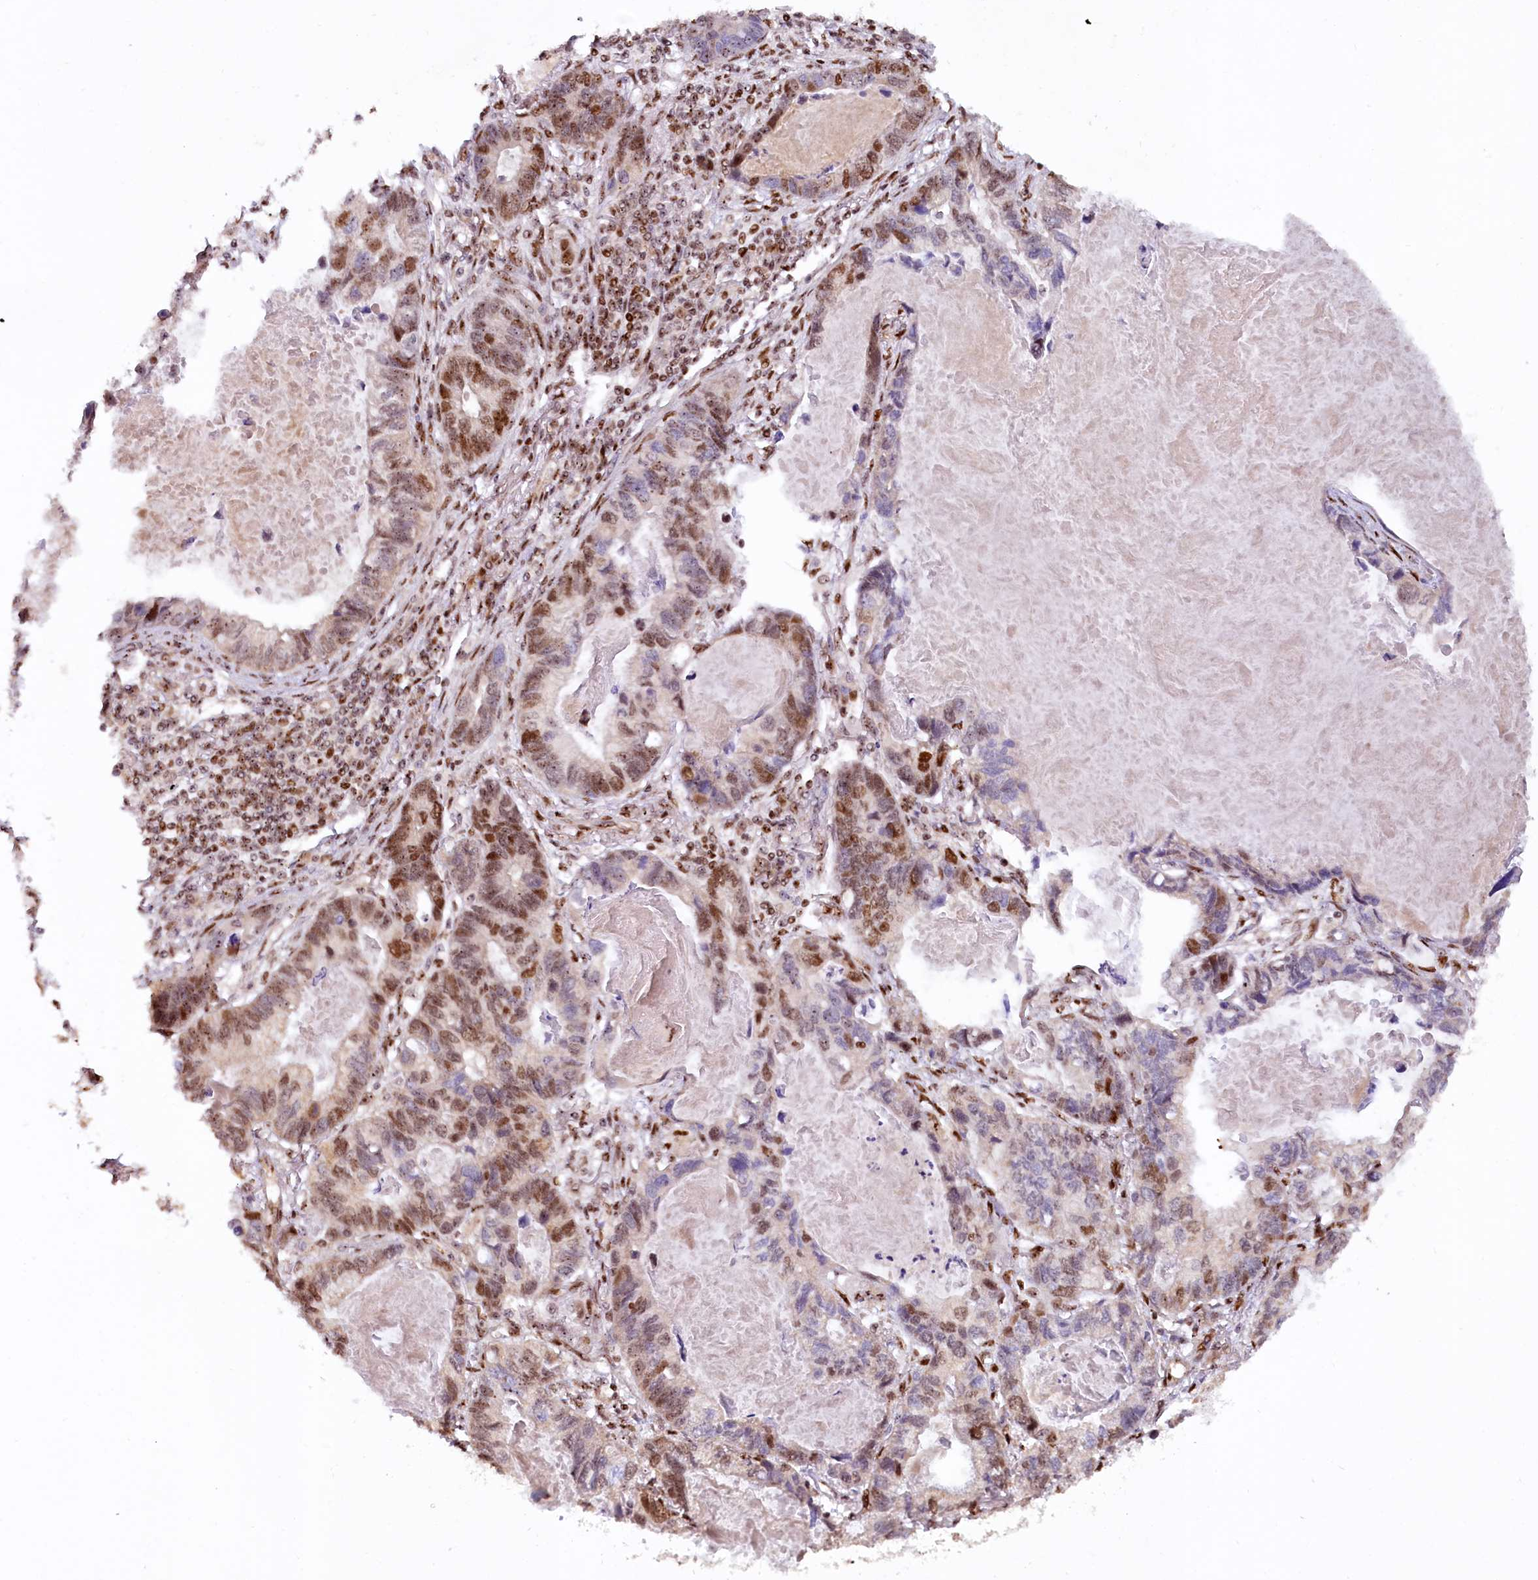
{"staining": {"intensity": "moderate", "quantity": "25%-75%", "location": "nuclear"}, "tissue": "lung cancer", "cell_type": "Tumor cells", "image_type": "cancer", "snomed": [{"axis": "morphology", "description": "Adenocarcinoma, NOS"}, {"axis": "topography", "description": "Lung"}], "caption": "Adenocarcinoma (lung) stained with DAB immunohistochemistry (IHC) reveals medium levels of moderate nuclear expression in about 25%-75% of tumor cells. (Stains: DAB (3,3'-diaminobenzidine) in brown, nuclei in blue, Microscopy: brightfield microscopy at high magnification).", "gene": "TCOF1", "patient": {"sex": "male", "age": 67}}